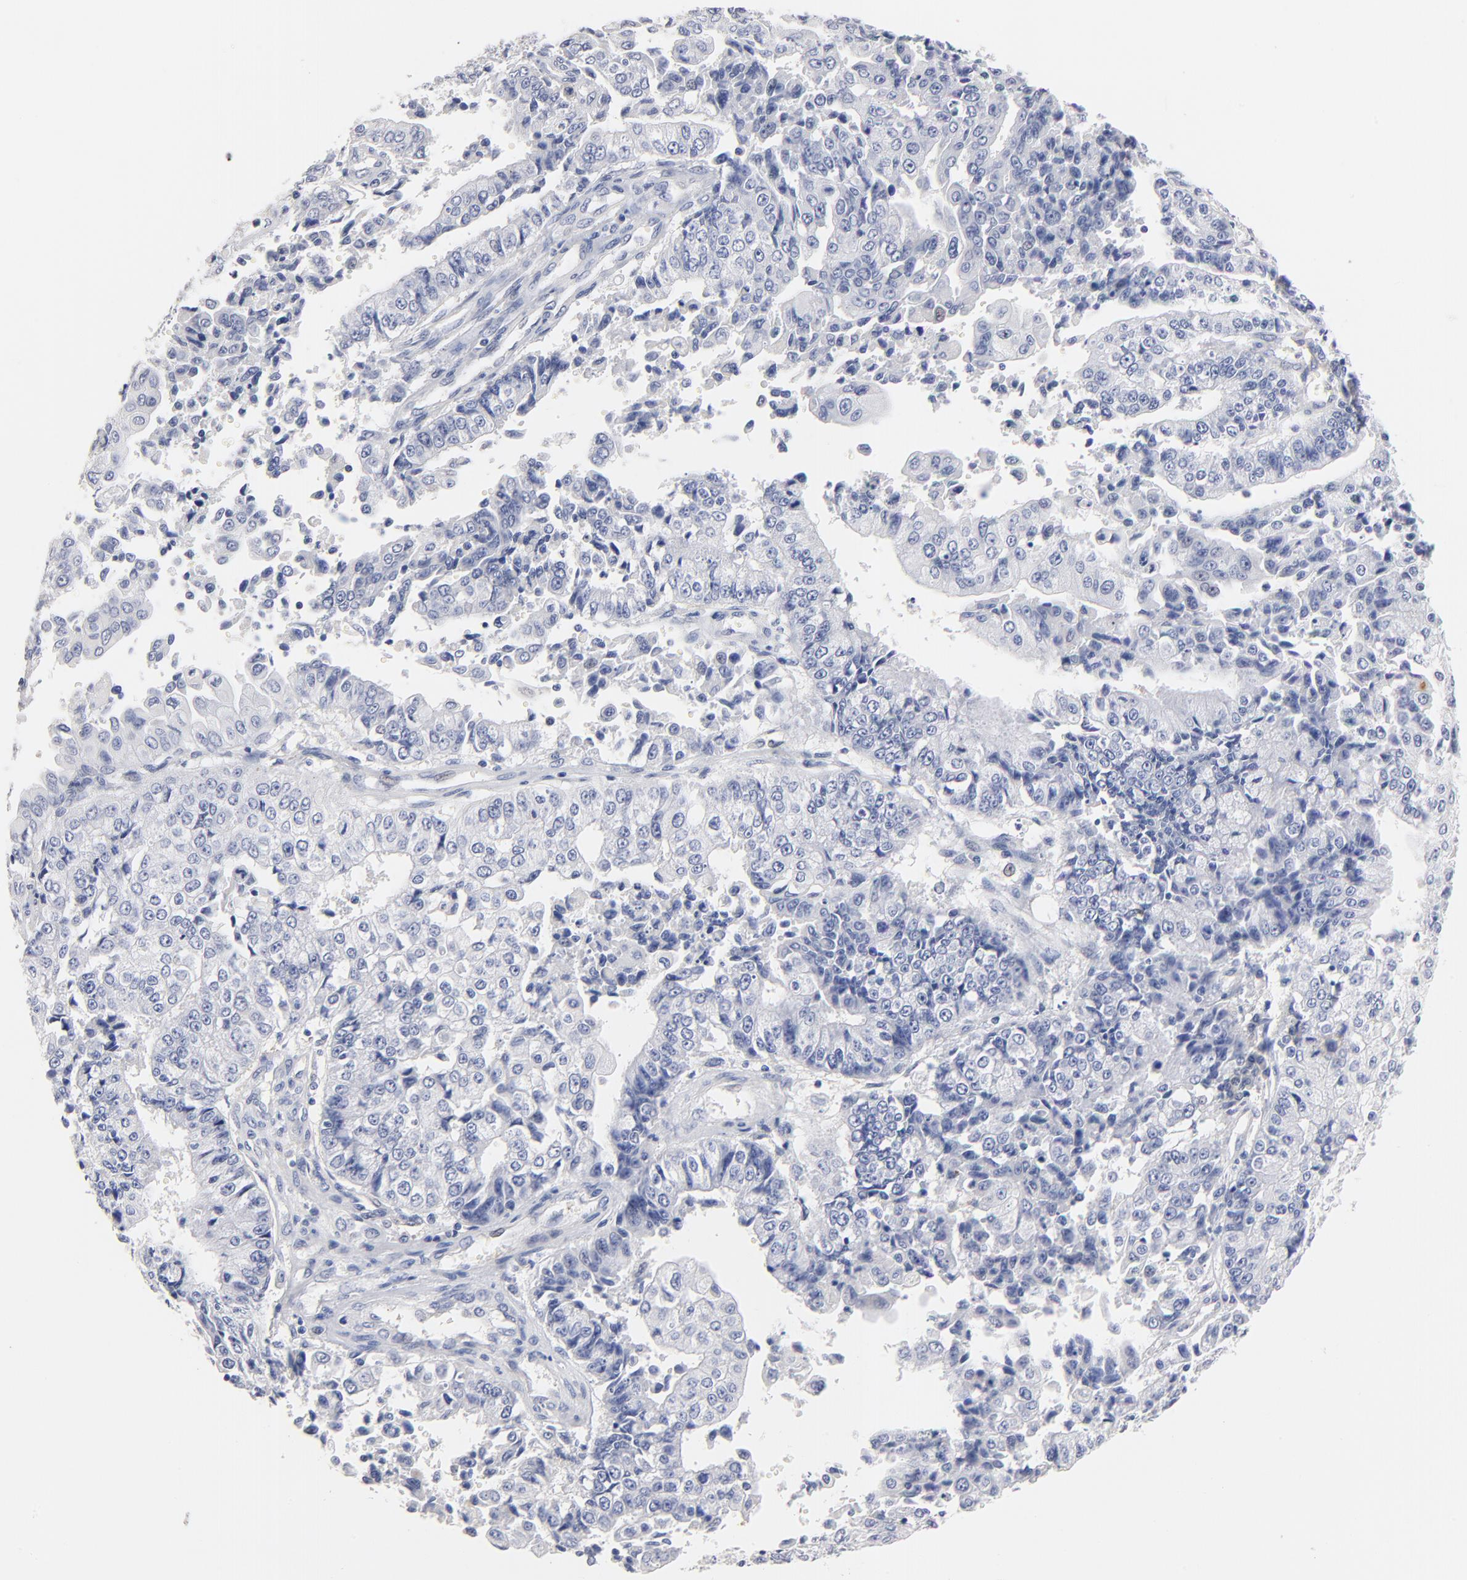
{"staining": {"intensity": "negative", "quantity": "none", "location": "none"}, "tissue": "endometrial cancer", "cell_type": "Tumor cells", "image_type": "cancer", "snomed": [{"axis": "morphology", "description": "Adenocarcinoma, NOS"}, {"axis": "topography", "description": "Endometrium"}], "caption": "Immunohistochemistry (IHC) image of human adenocarcinoma (endometrial) stained for a protein (brown), which demonstrates no expression in tumor cells.", "gene": "ITGA8", "patient": {"sex": "female", "age": 75}}